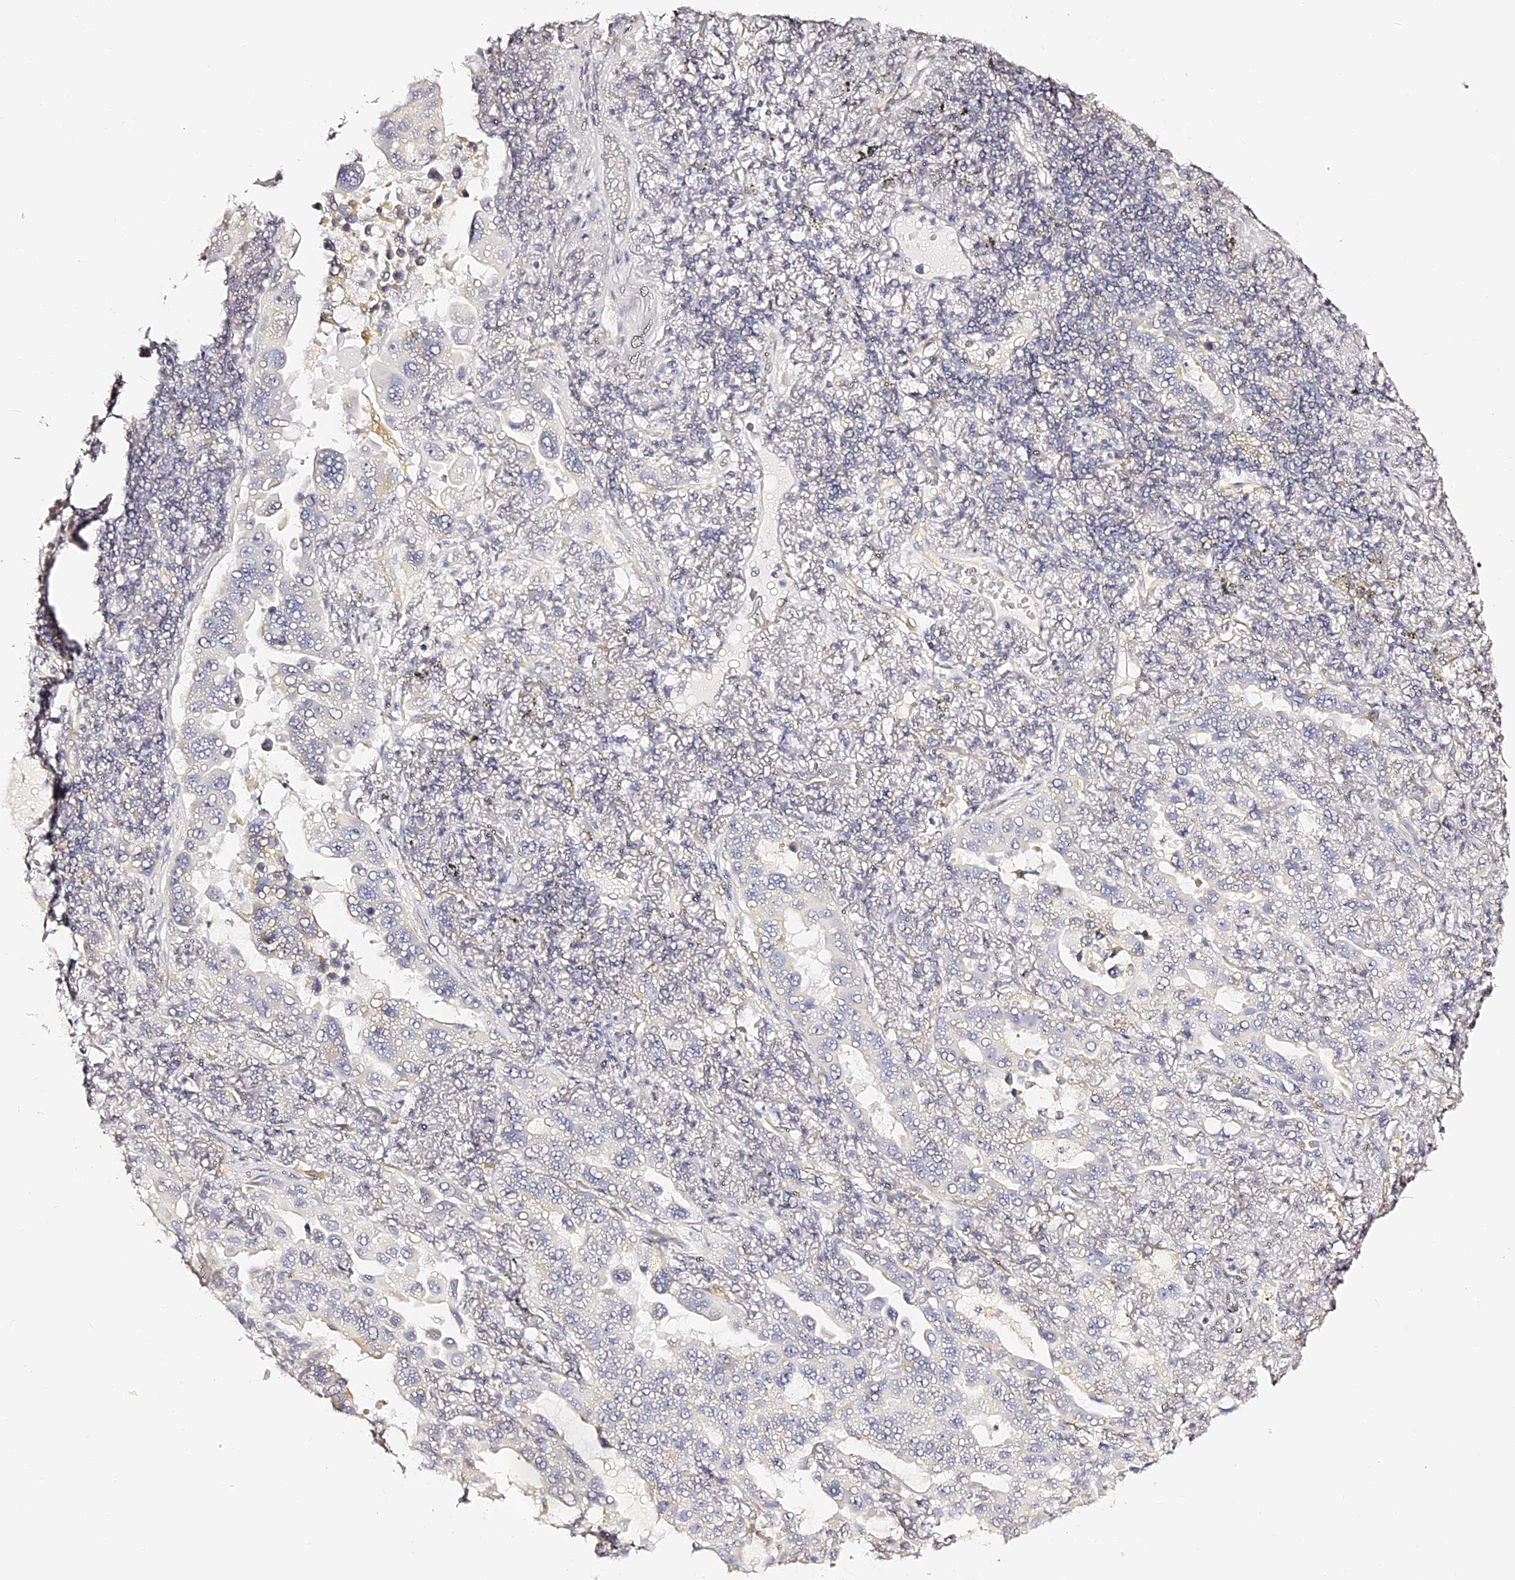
{"staining": {"intensity": "negative", "quantity": "none", "location": "none"}, "tissue": "lung cancer", "cell_type": "Tumor cells", "image_type": "cancer", "snomed": [{"axis": "morphology", "description": "Adenocarcinoma, NOS"}, {"axis": "topography", "description": "Lung"}], "caption": "An immunohistochemistry (IHC) photomicrograph of lung cancer is shown. There is no staining in tumor cells of lung cancer.", "gene": "SLC1A3", "patient": {"sex": "male", "age": 64}}